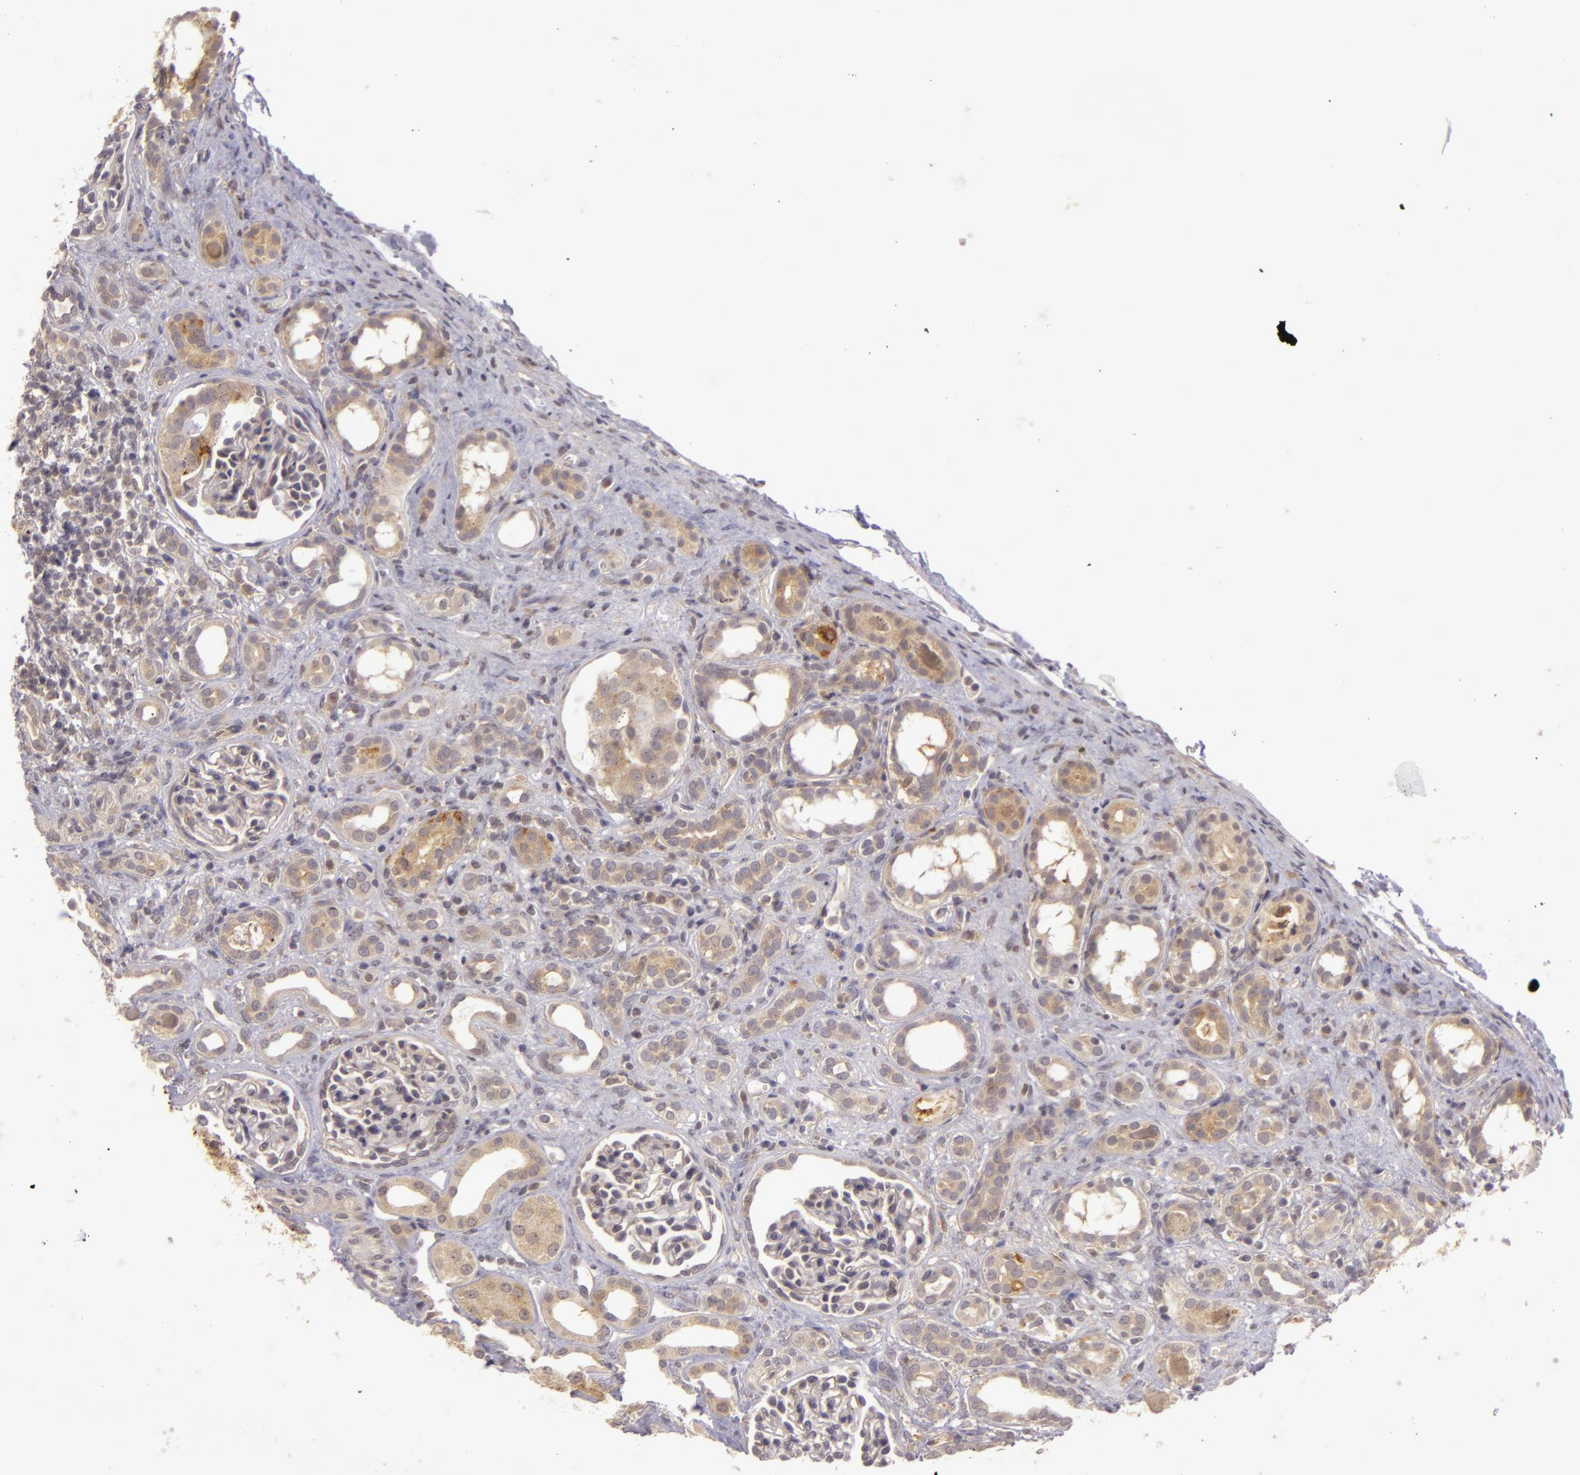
{"staining": {"intensity": "weak", "quantity": "25%-75%", "location": "cytoplasmic/membranous"}, "tissue": "kidney", "cell_type": "Cells in glomeruli", "image_type": "normal", "snomed": [{"axis": "morphology", "description": "Normal tissue, NOS"}, {"axis": "topography", "description": "Kidney"}], "caption": "Benign kidney was stained to show a protein in brown. There is low levels of weak cytoplasmic/membranous staining in approximately 25%-75% of cells in glomeruli.", "gene": "PPP1R3F", "patient": {"sex": "male", "age": 7}}